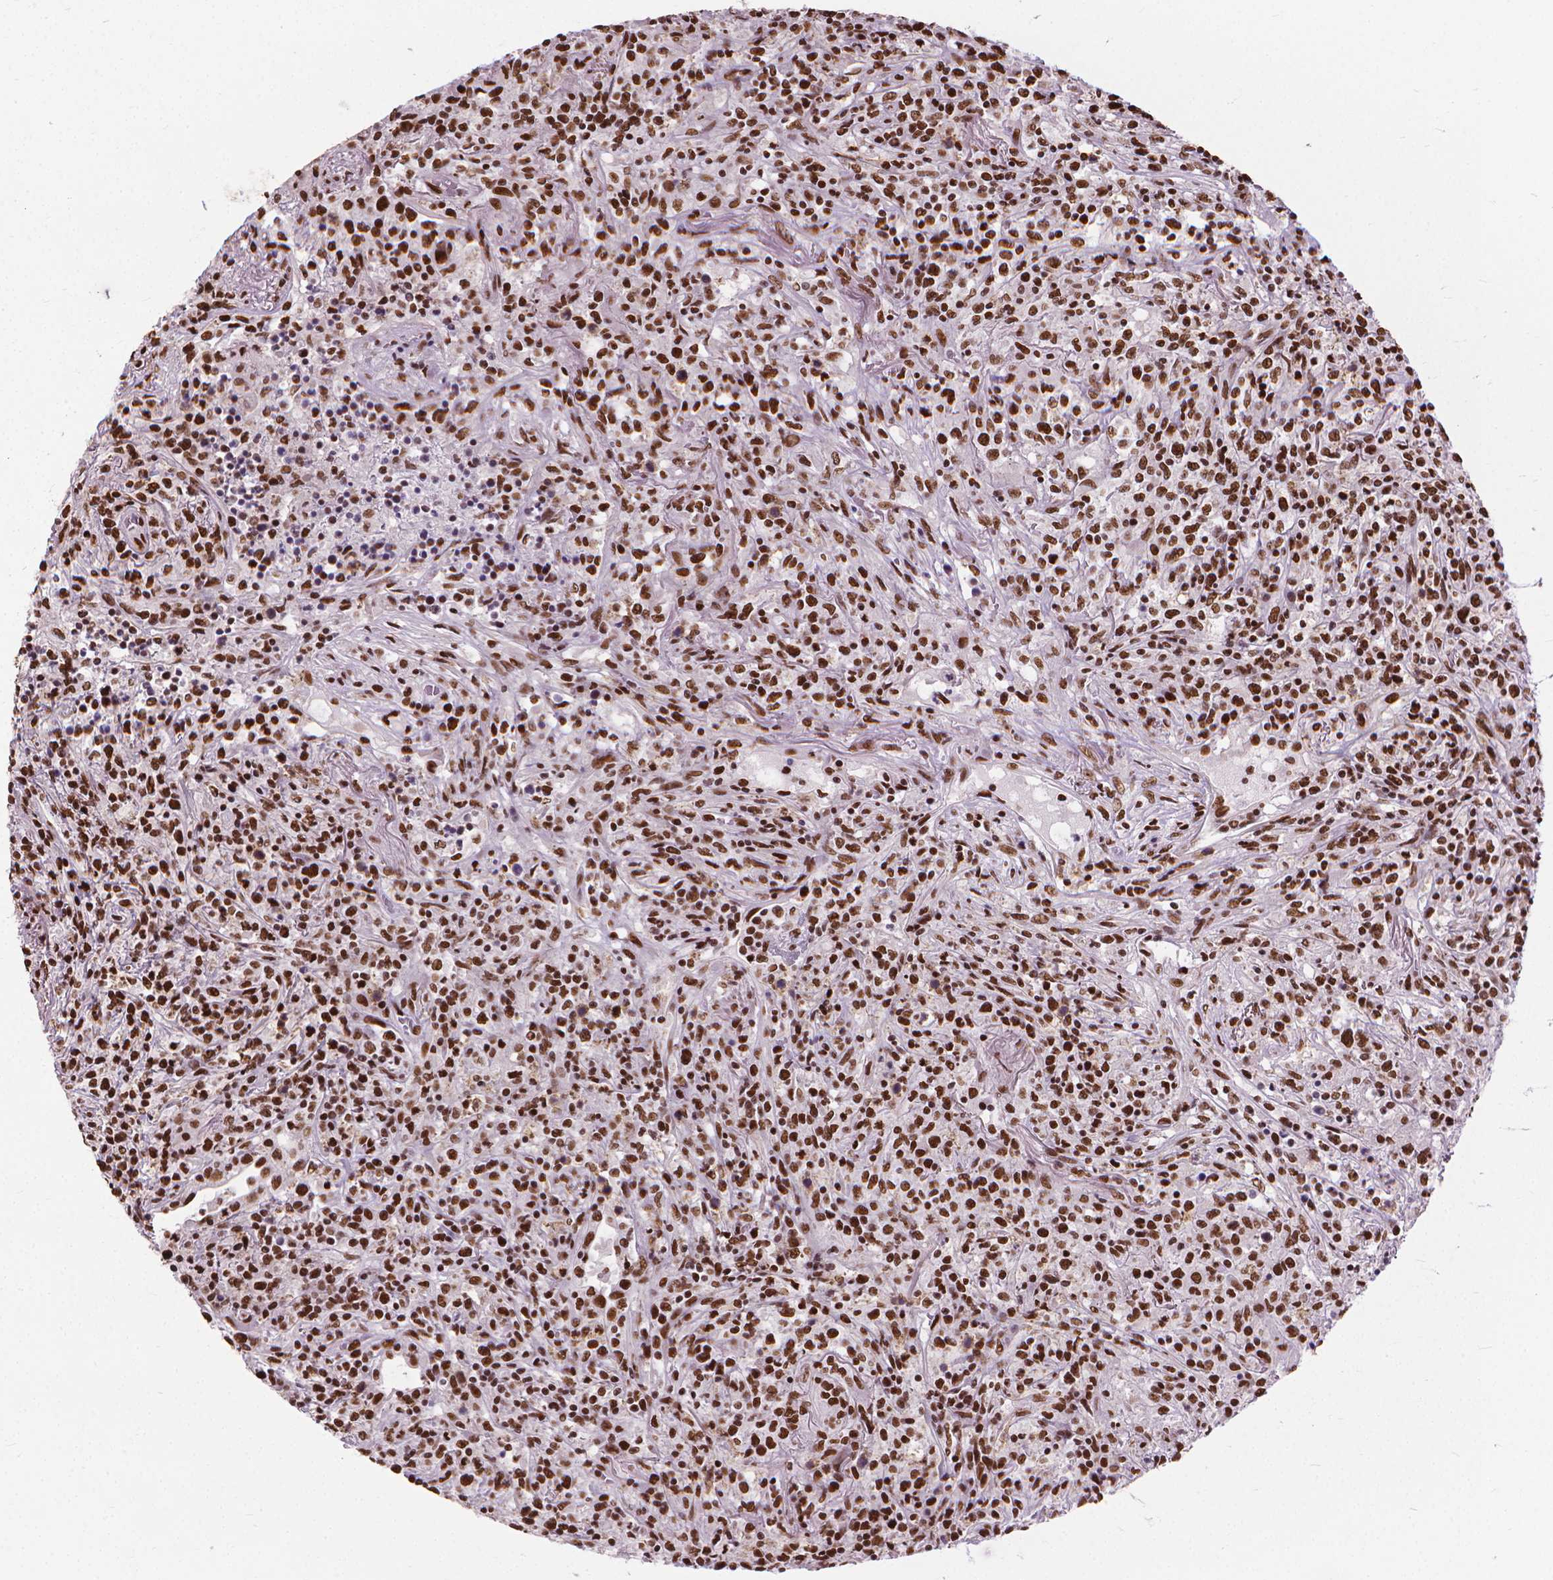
{"staining": {"intensity": "strong", "quantity": ">75%", "location": "nuclear"}, "tissue": "lymphoma", "cell_type": "Tumor cells", "image_type": "cancer", "snomed": [{"axis": "morphology", "description": "Malignant lymphoma, non-Hodgkin's type, High grade"}, {"axis": "topography", "description": "Lung"}], "caption": "IHC image of human malignant lymphoma, non-Hodgkin's type (high-grade) stained for a protein (brown), which demonstrates high levels of strong nuclear positivity in about >75% of tumor cells.", "gene": "AKAP8", "patient": {"sex": "male", "age": 79}}